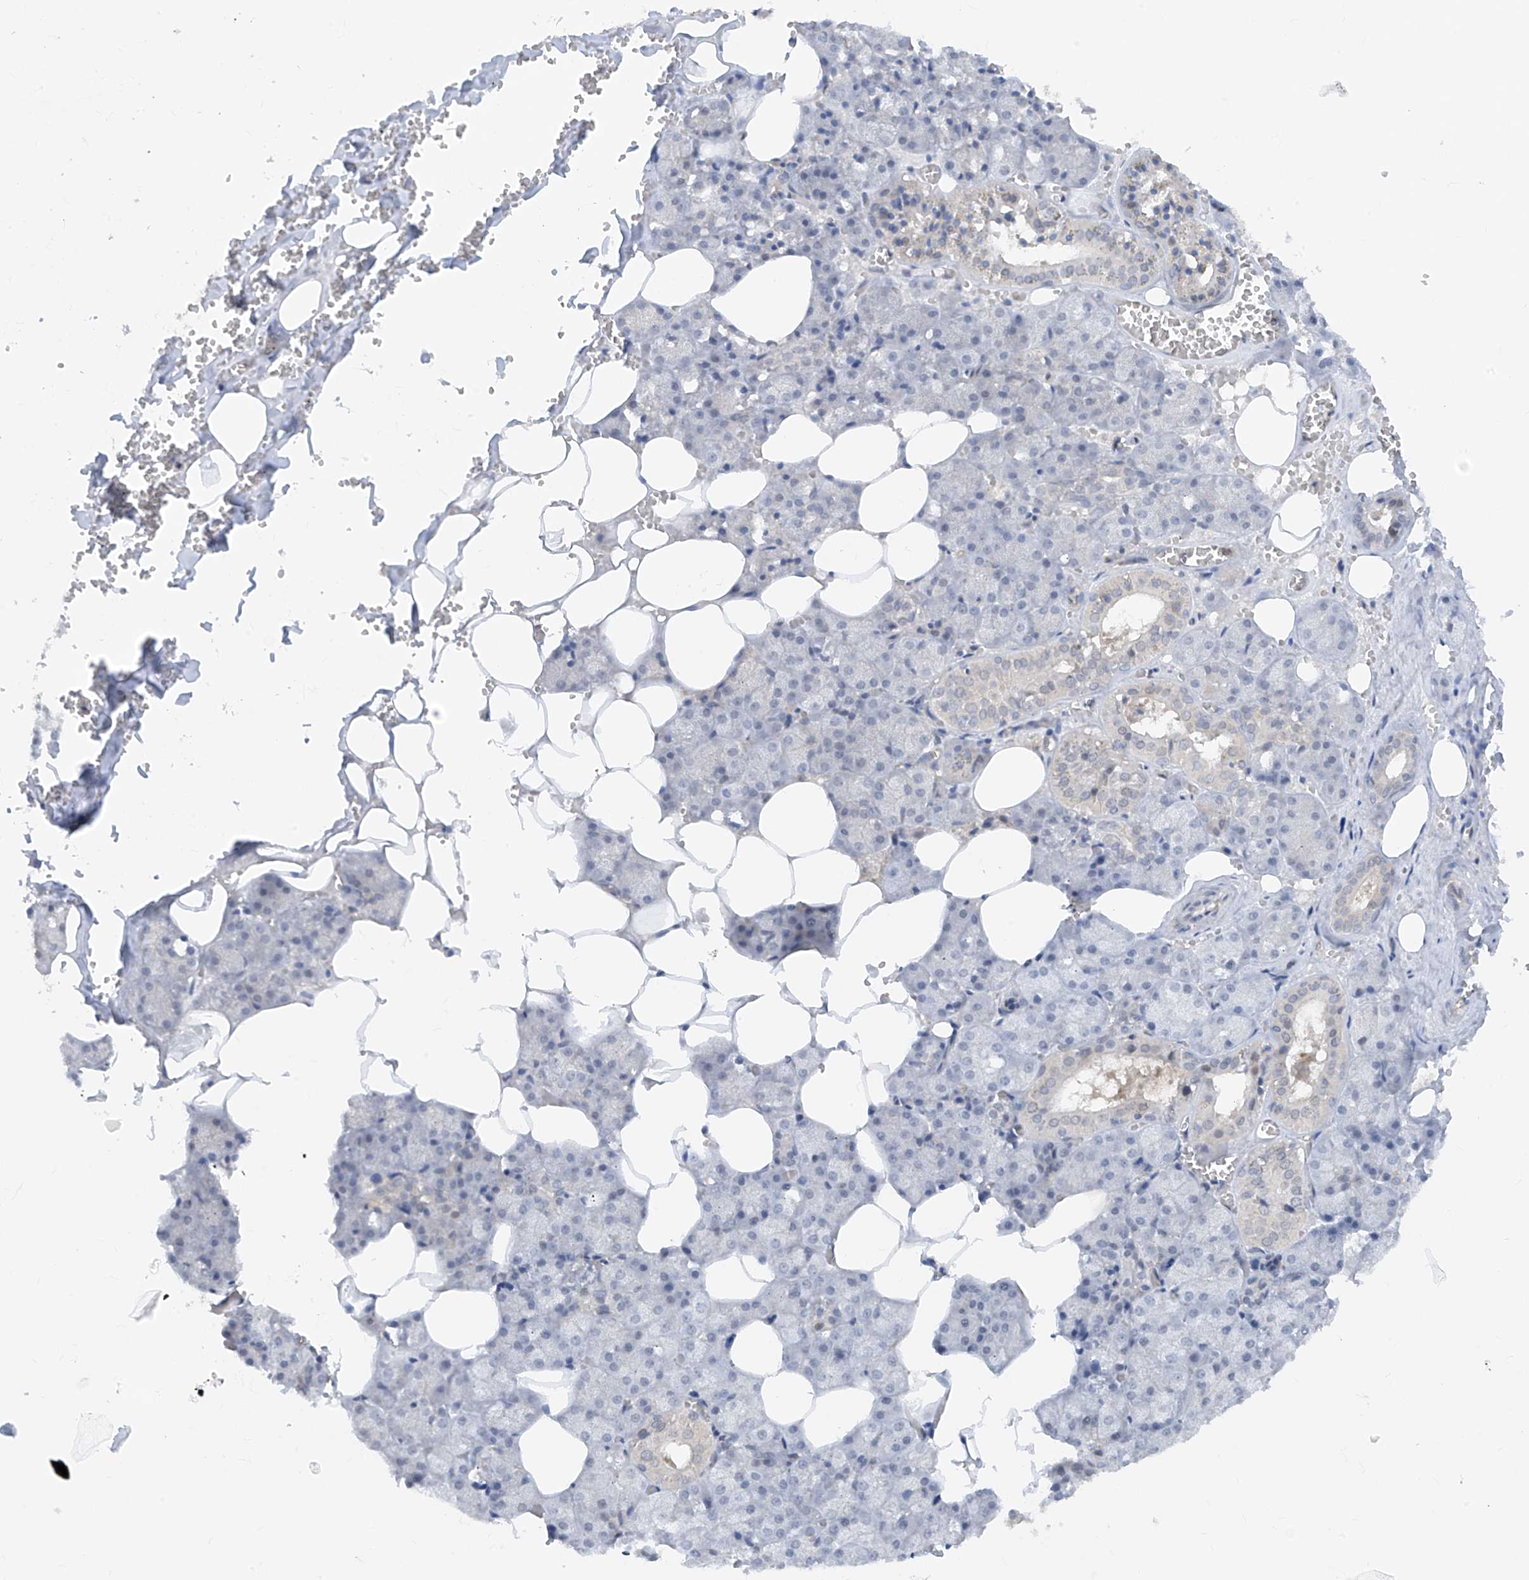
{"staining": {"intensity": "weak", "quantity": "<25%", "location": "cytoplasmic/membranous,nuclear"}, "tissue": "salivary gland", "cell_type": "Glandular cells", "image_type": "normal", "snomed": [{"axis": "morphology", "description": "Normal tissue, NOS"}, {"axis": "topography", "description": "Salivary gland"}], "caption": "The micrograph shows no staining of glandular cells in benign salivary gland.", "gene": "ZNF358", "patient": {"sex": "male", "age": 62}}